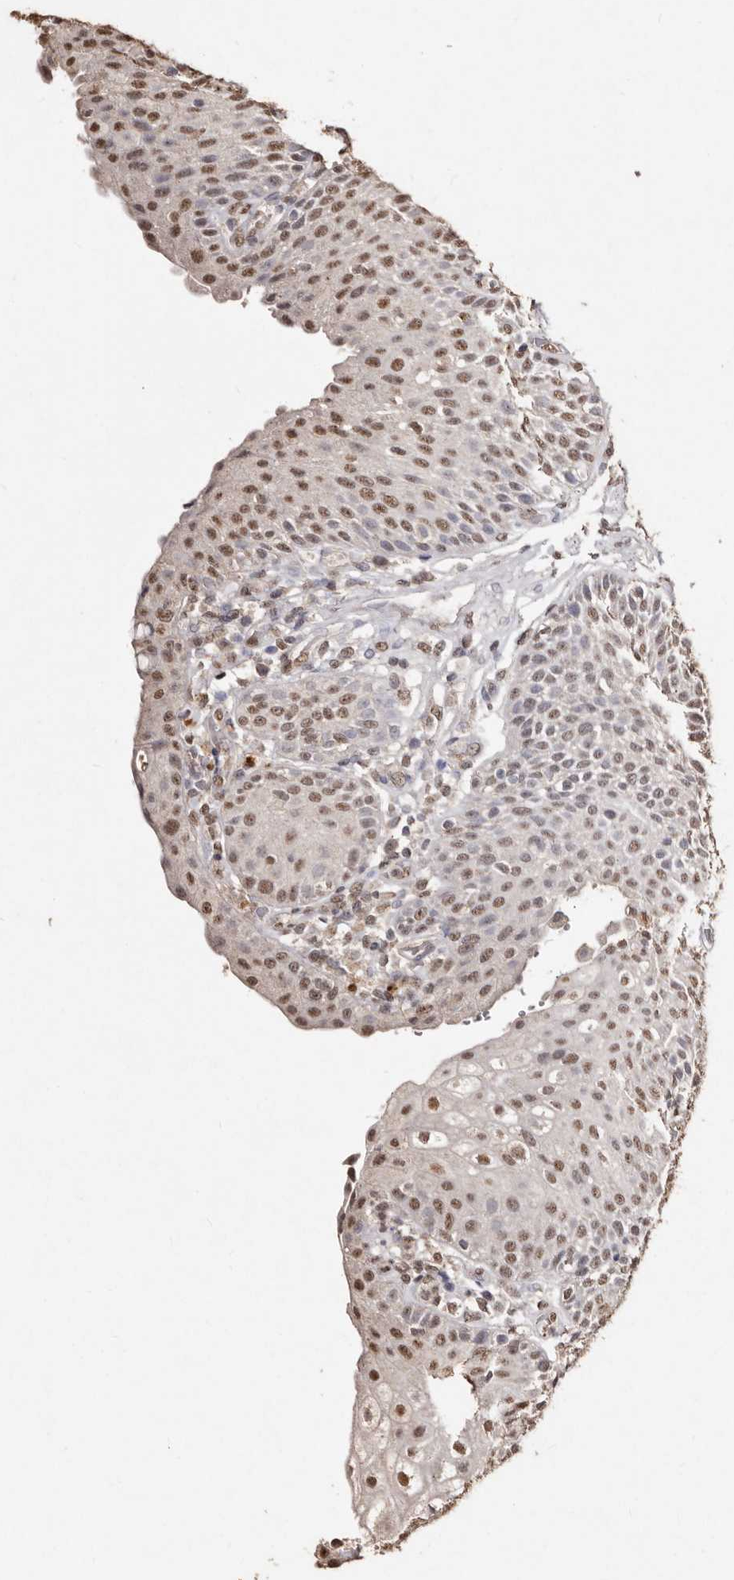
{"staining": {"intensity": "moderate", "quantity": "25%-75%", "location": "nuclear"}, "tissue": "urinary bladder", "cell_type": "Urothelial cells", "image_type": "normal", "snomed": [{"axis": "morphology", "description": "Normal tissue, NOS"}, {"axis": "topography", "description": "Urinary bladder"}], "caption": "Brown immunohistochemical staining in unremarkable urinary bladder exhibits moderate nuclear staining in approximately 25%-75% of urothelial cells. (IHC, brightfield microscopy, high magnification).", "gene": "ERBB4", "patient": {"sex": "female", "age": 62}}